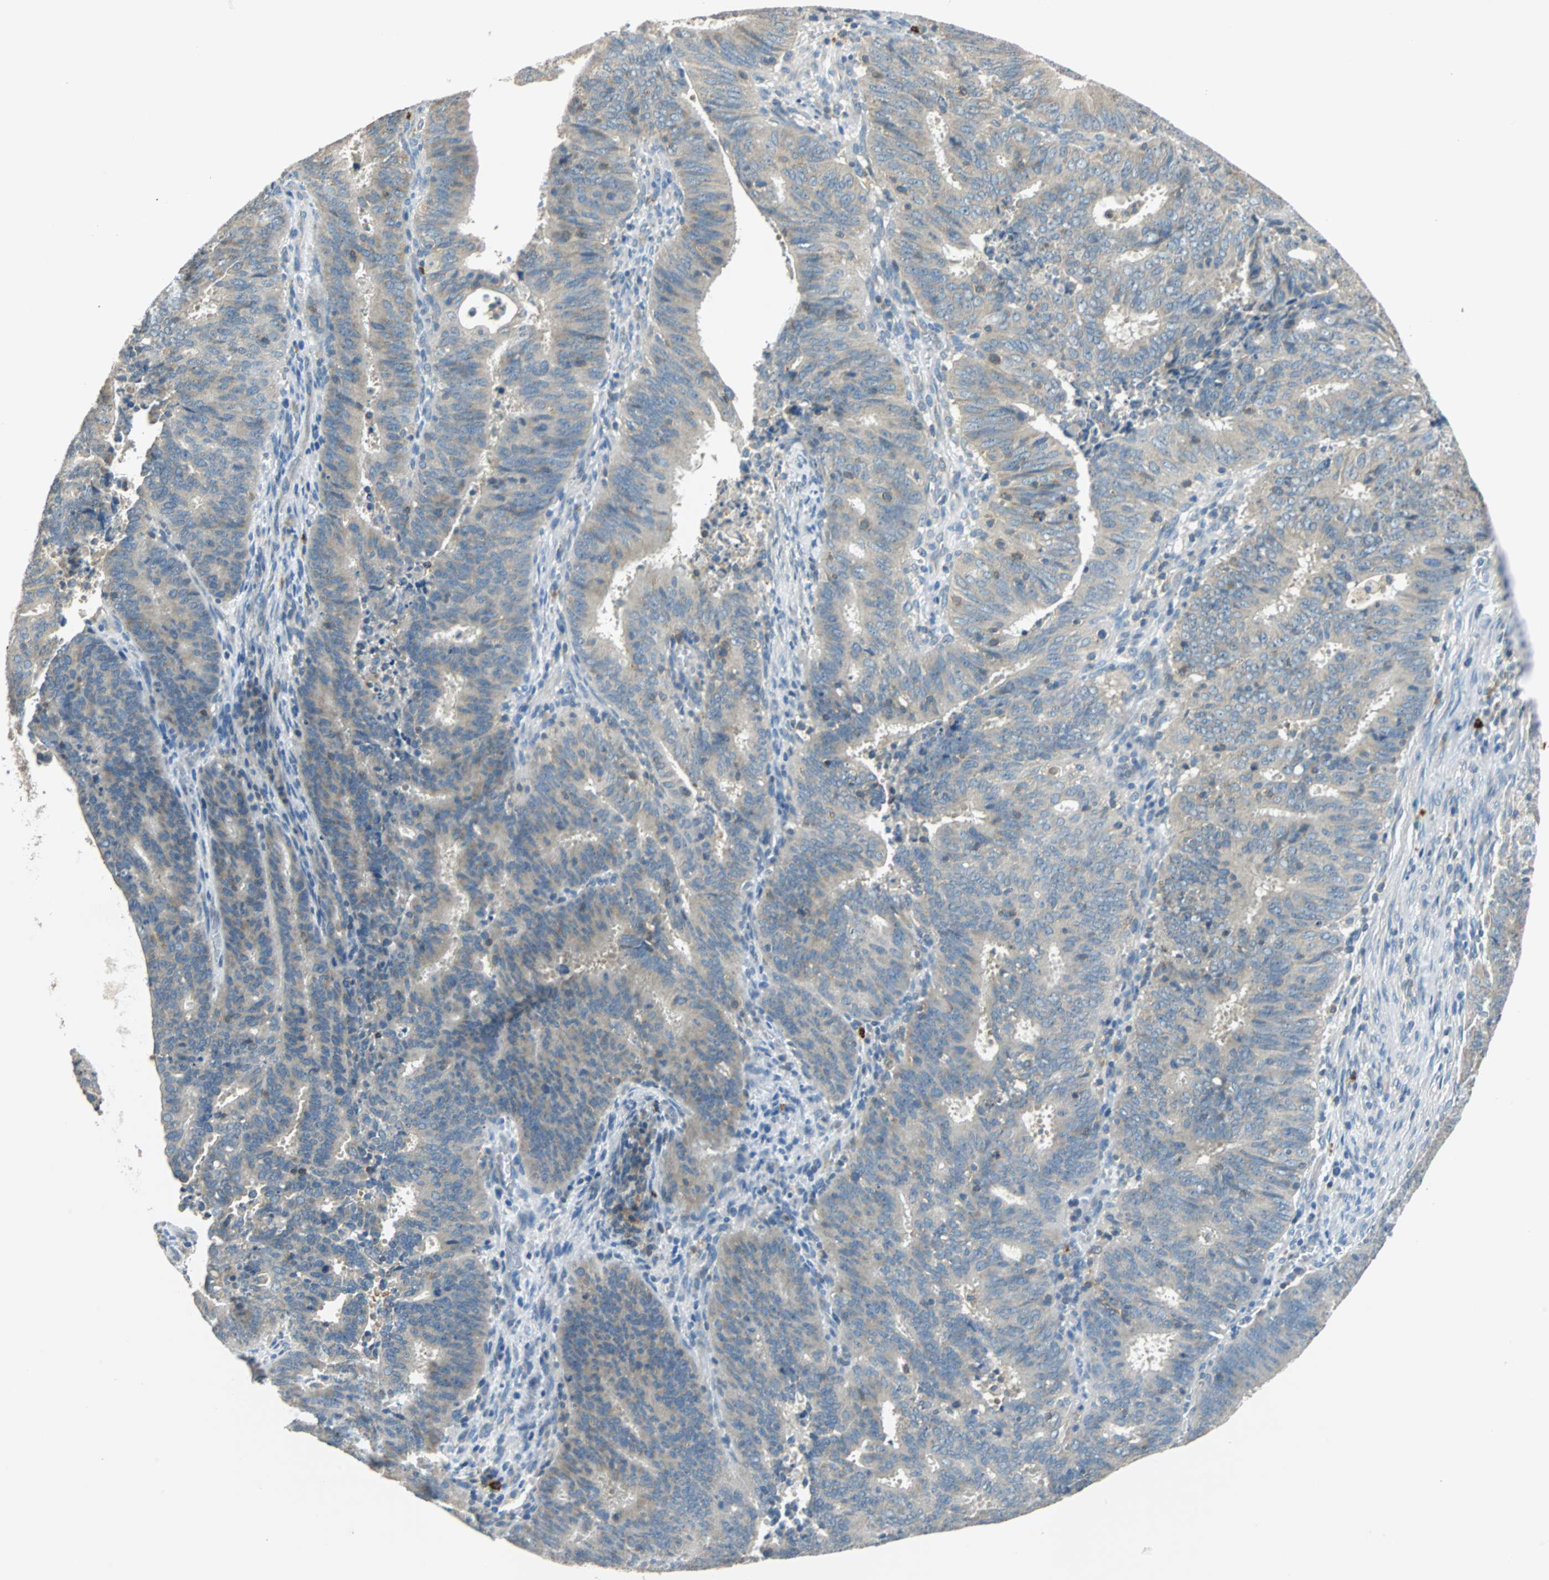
{"staining": {"intensity": "weak", "quantity": ">75%", "location": "cytoplasmic/membranous"}, "tissue": "cervical cancer", "cell_type": "Tumor cells", "image_type": "cancer", "snomed": [{"axis": "morphology", "description": "Adenocarcinoma, NOS"}, {"axis": "topography", "description": "Cervix"}], "caption": "Cervical cancer (adenocarcinoma) stained for a protein (brown) demonstrates weak cytoplasmic/membranous positive staining in approximately >75% of tumor cells.", "gene": "CPA3", "patient": {"sex": "female", "age": 44}}